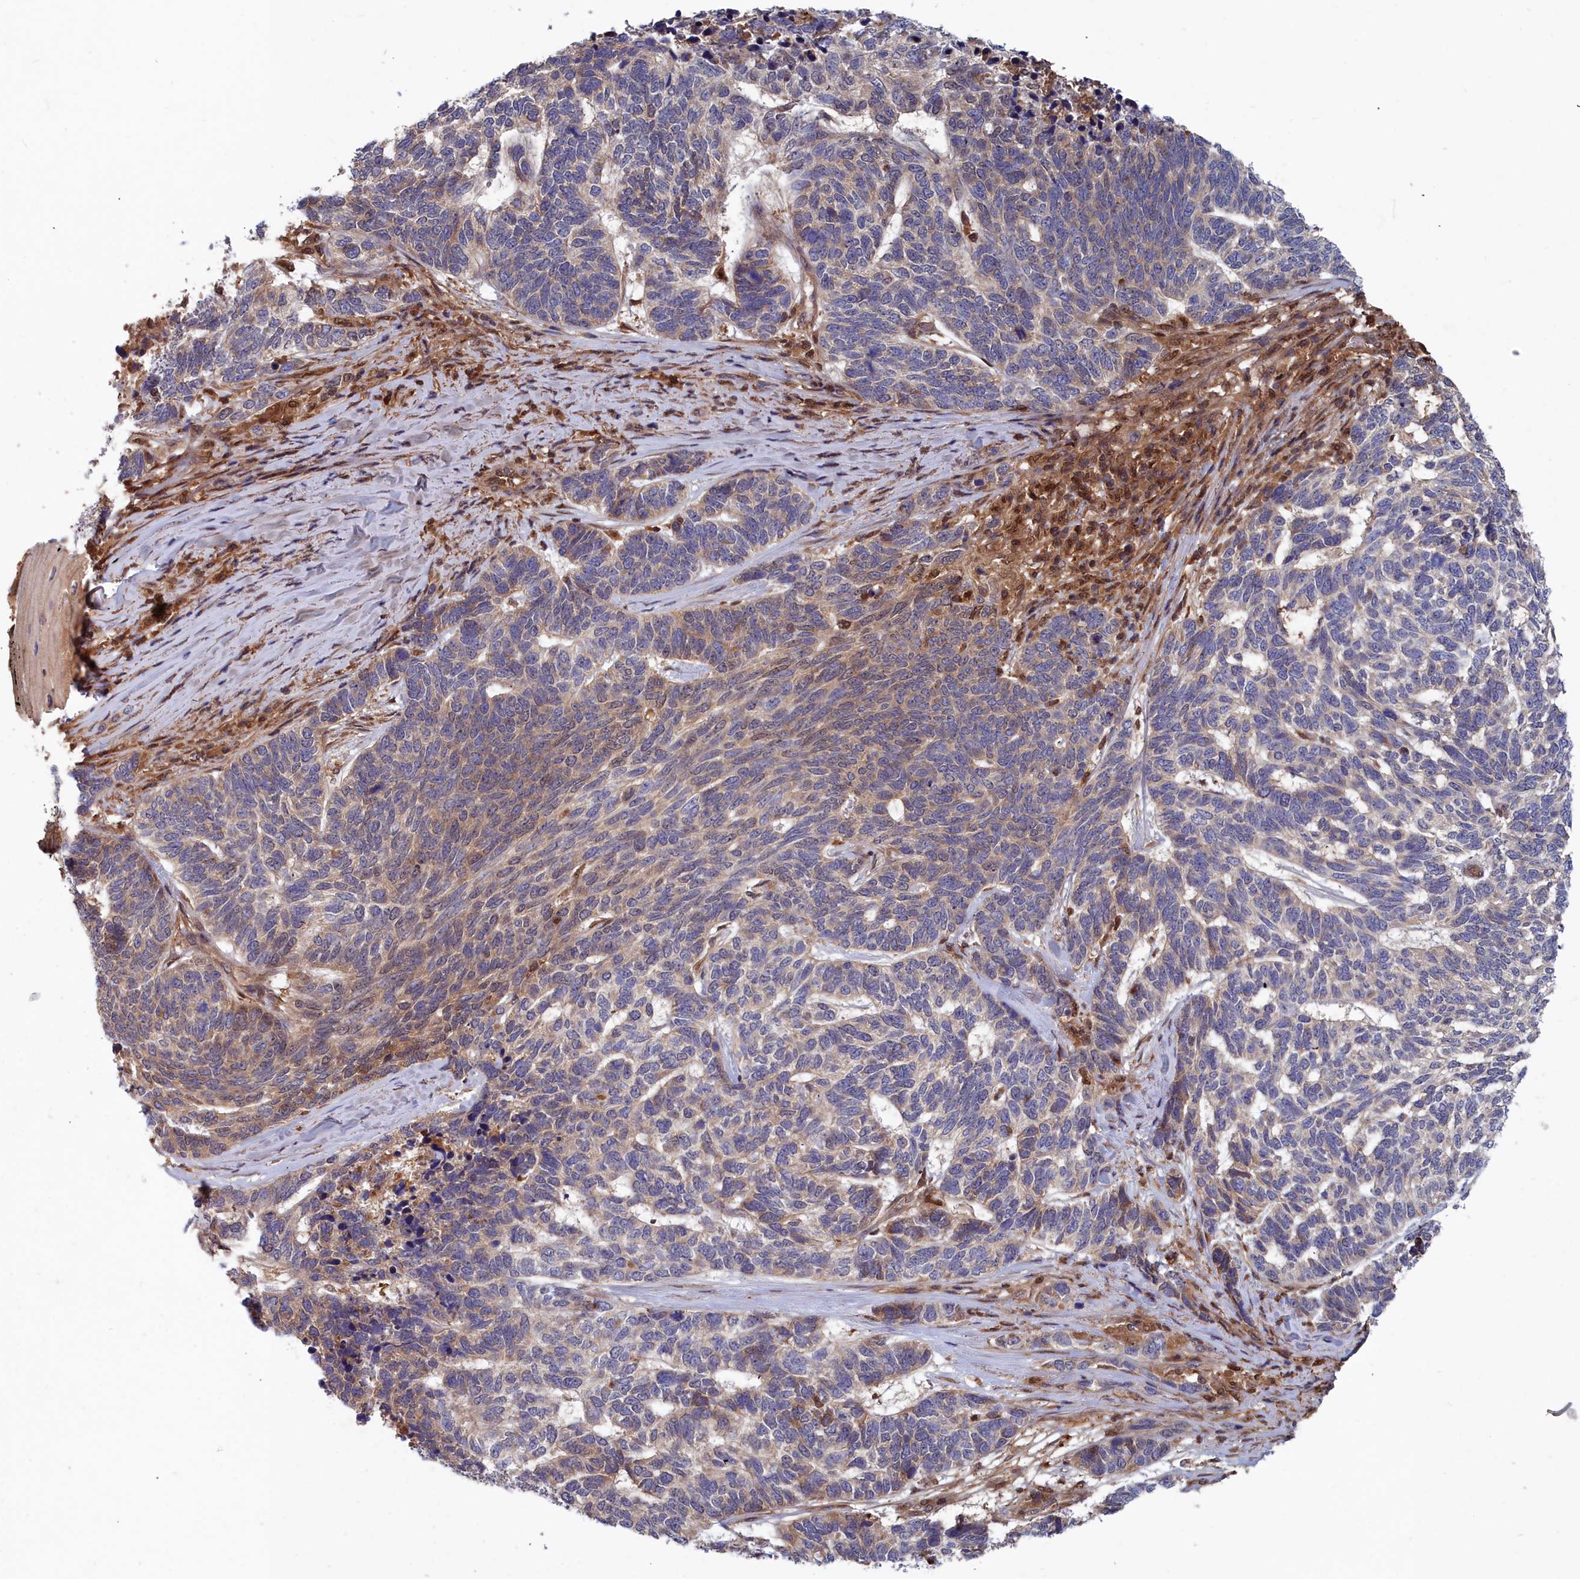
{"staining": {"intensity": "moderate", "quantity": "<25%", "location": "cytoplasmic/membranous"}, "tissue": "skin cancer", "cell_type": "Tumor cells", "image_type": "cancer", "snomed": [{"axis": "morphology", "description": "Basal cell carcinoma"}, {"axis": "topography", "description": "Skin"}], "caption": "A brown stain highlights moderate cytoplasmic/membranous positivity of a protein in skin cancer tumor cells. (Brightfield microscopy of DAB IHC at high magnification).", "gene": "GFRA2", "patient": {"sex": "female", "age": 65}}